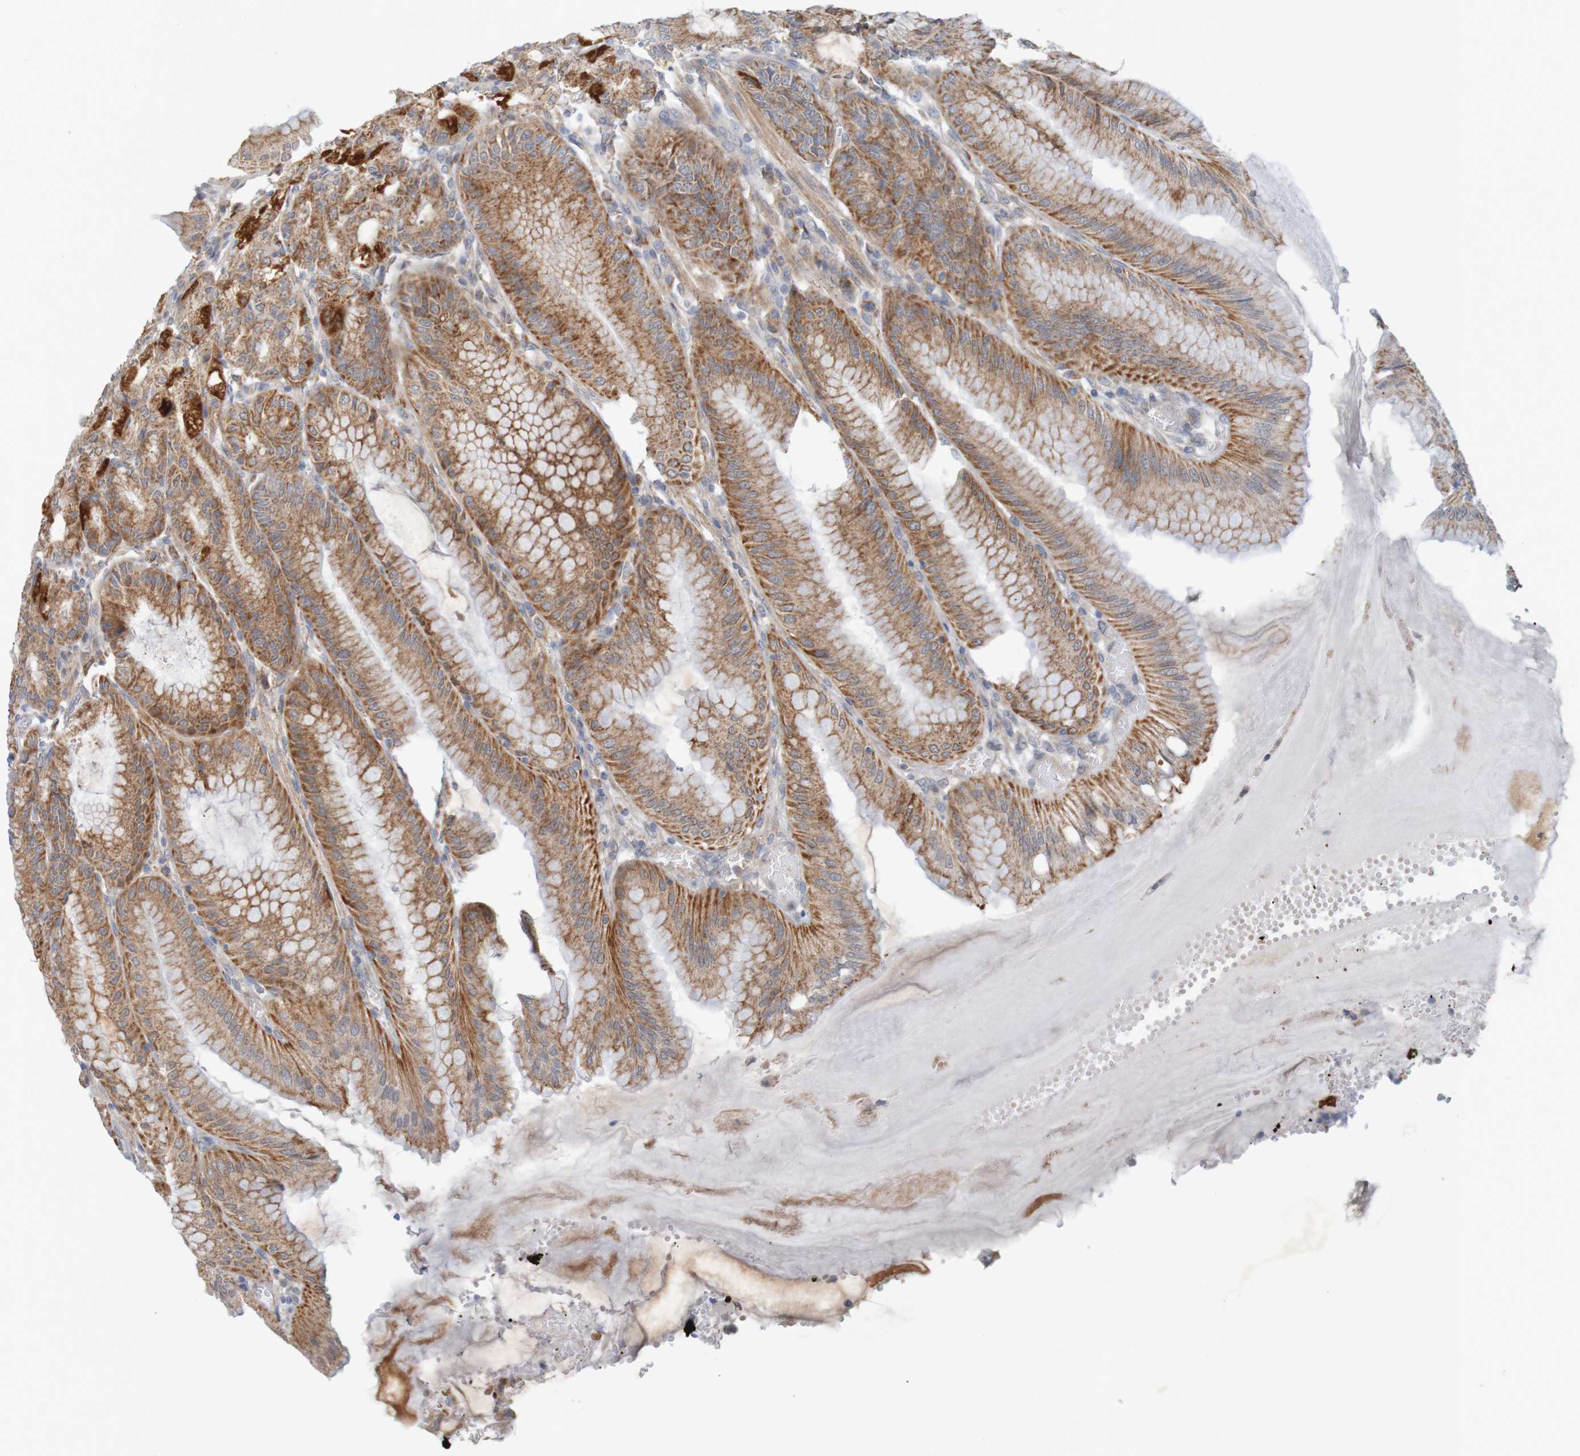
{"staining": {"intensity": "strong", "quantity": "25%-75%", "location": "cytoplasmic/membranous"}, "tissue": "stomach", "cell_type": "Glandular cells", "image_type": "normal", "snomed": [{"axis": "morphology", "description": "Normal tissue, NOS"}, {"axis": "topography", "description": "Stomach, lower"}], "caption": "The image demonstrates a brown stain indicating the presence of a protein in the cytoplasmic/membranous of glandular cells in stomach. (DAB (3,3'-diaminobenzidine) IHC, brown staining for protein, blue staining for nuclei).", "gene": "NAV2", "patient": {"sex": "male", "age": 71}}